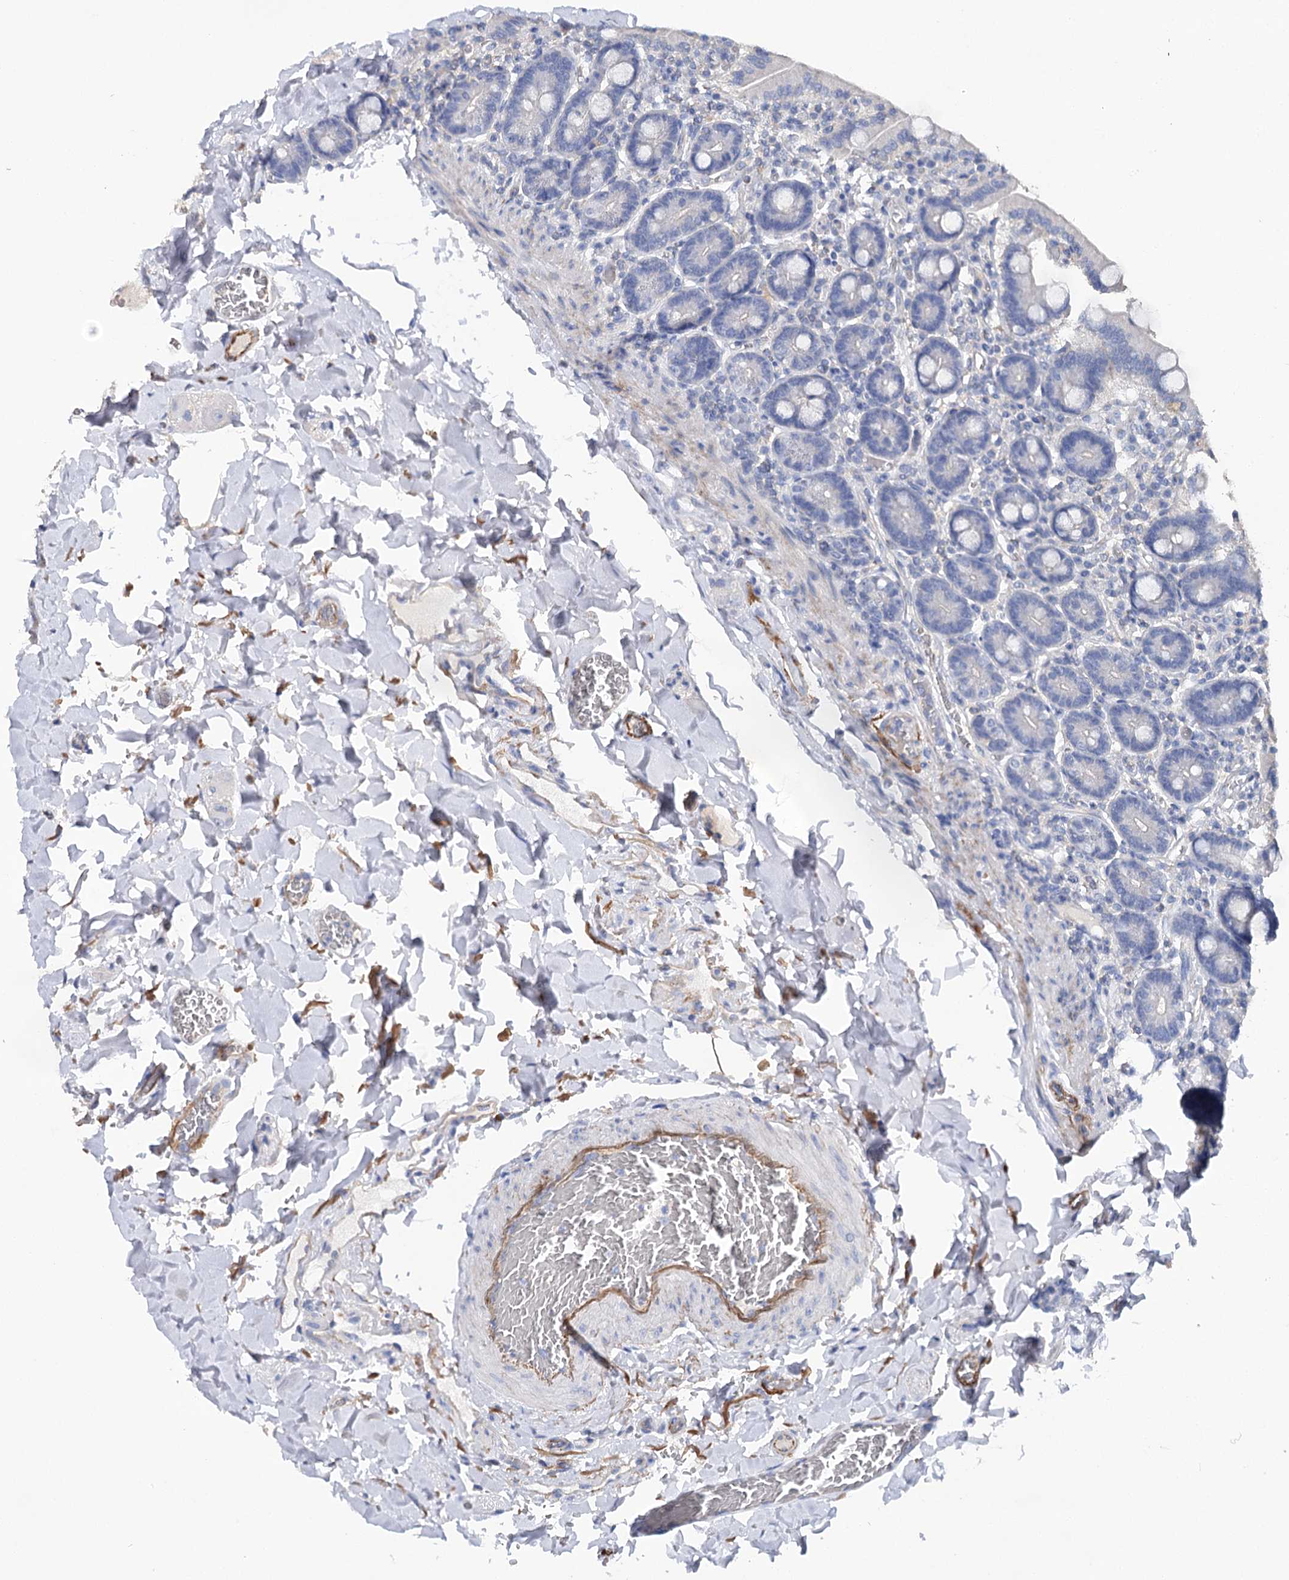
{"staining": {"intensity": "negative", "quantity": "none", "location": "none"}, "tissue": "duodenum", "cell_type": "Glandular cells", "image_type": "normal", "snomed": [{"axis": "morphology", "description": "Normal tissue, NOS"}, {"axis": "topography", "description": "Duodenum"}], "caption": "This is an immunohistochemistry histopathology image of unremarkable duodenum. There is no staining in glandular cells.", "gene": "EPYC", "patient": {"sex": "female", "age": 62}}